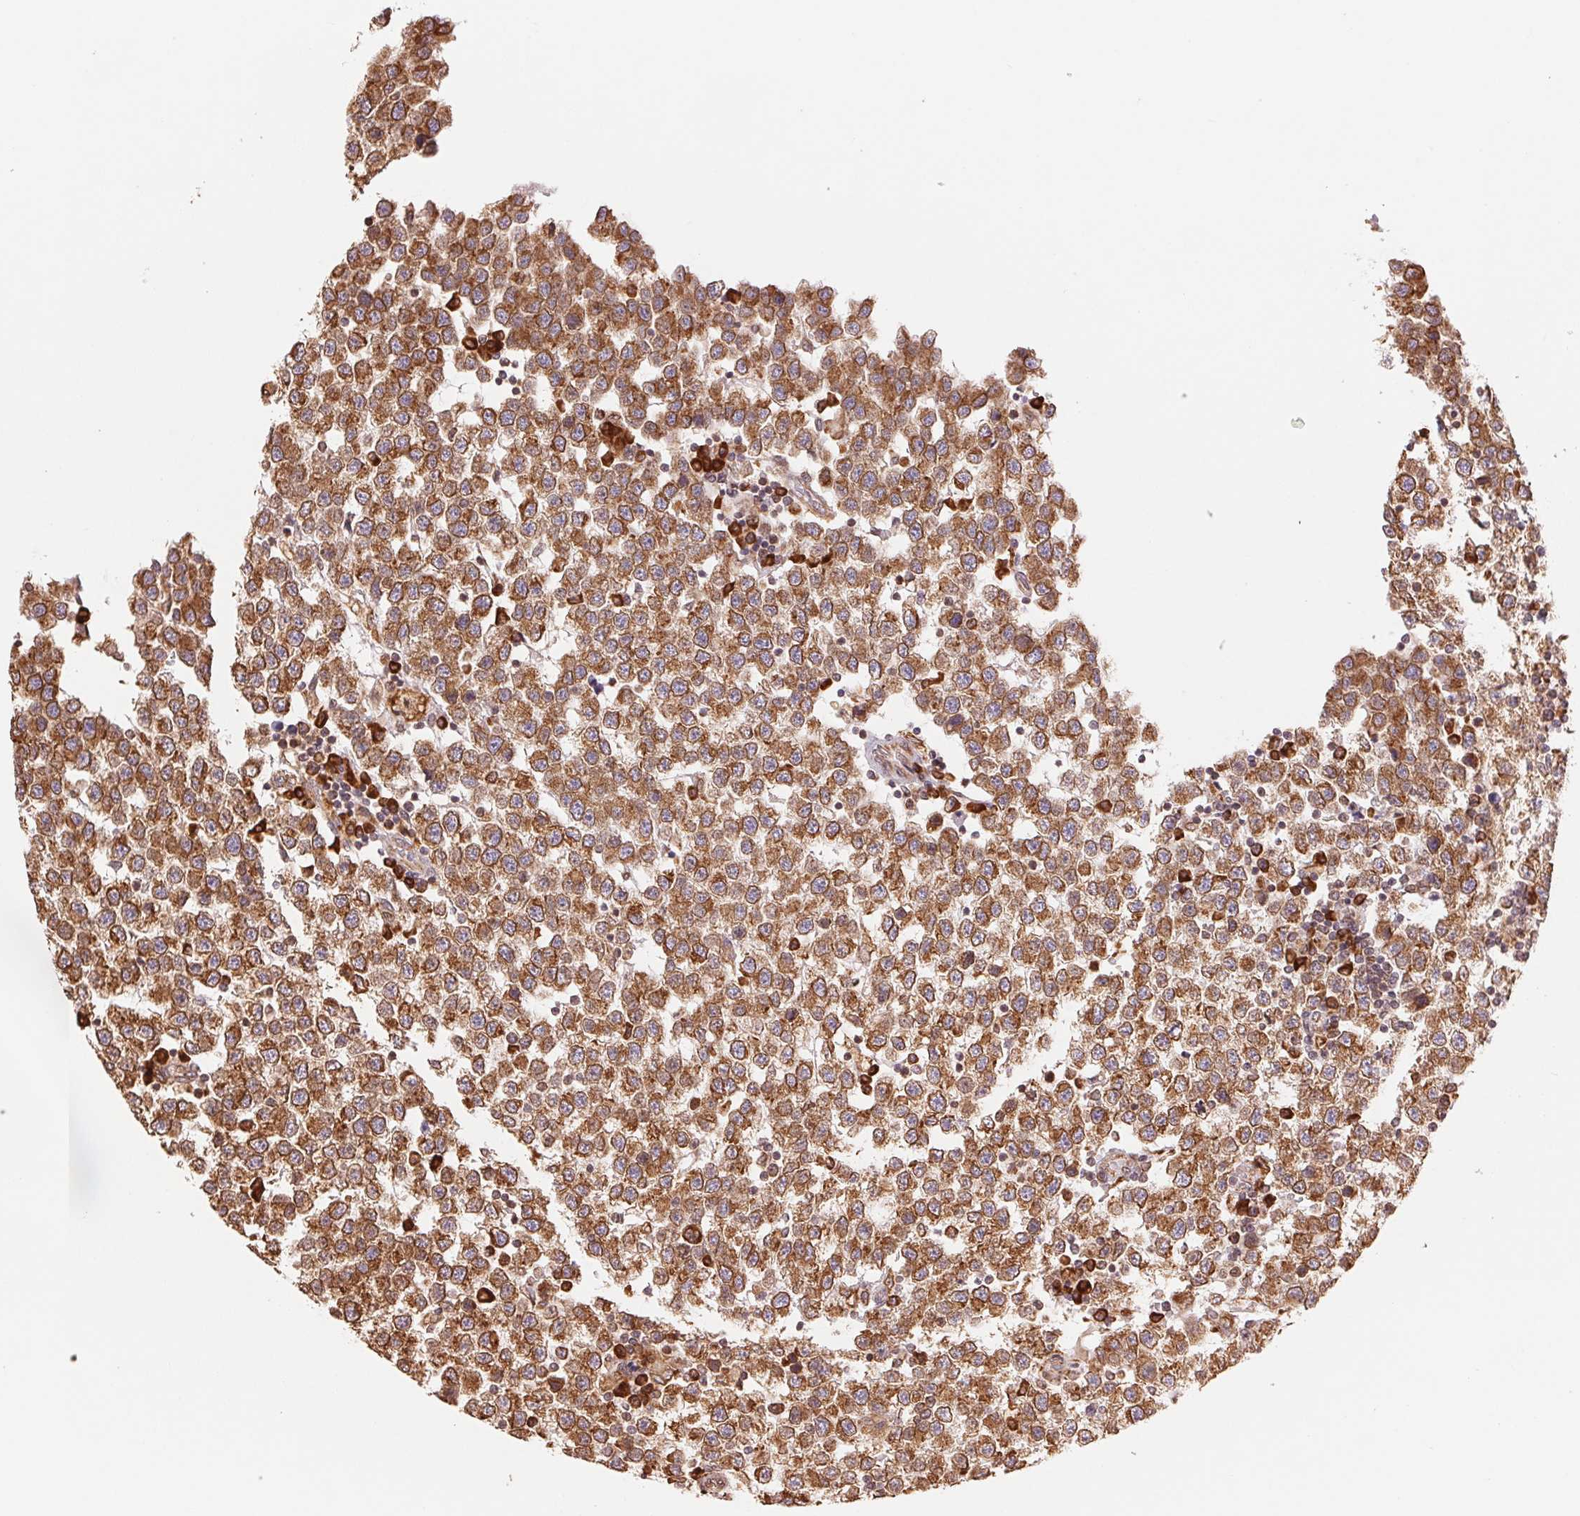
{"staining": {"intensity": "moderate", "quantity": ">75%", "location": "cytoplasmic/membranous,nuclear"}, "tissue": "testis cancer", "cell_type": "Tumor cells", "image_type": "cancer", "snomed": [{"axis": "morphology", "description": "Seminoma, NOS"}, {"axis": "topography", "description": "Testis"}], "caption": "Moderate cytoplasmic/membranous and nuclear protein positivity is appreciated in about >75% of tumor cells in testis cancer.", "gene": "RPN1", "patient": {"sex": "male", "age": 34}}